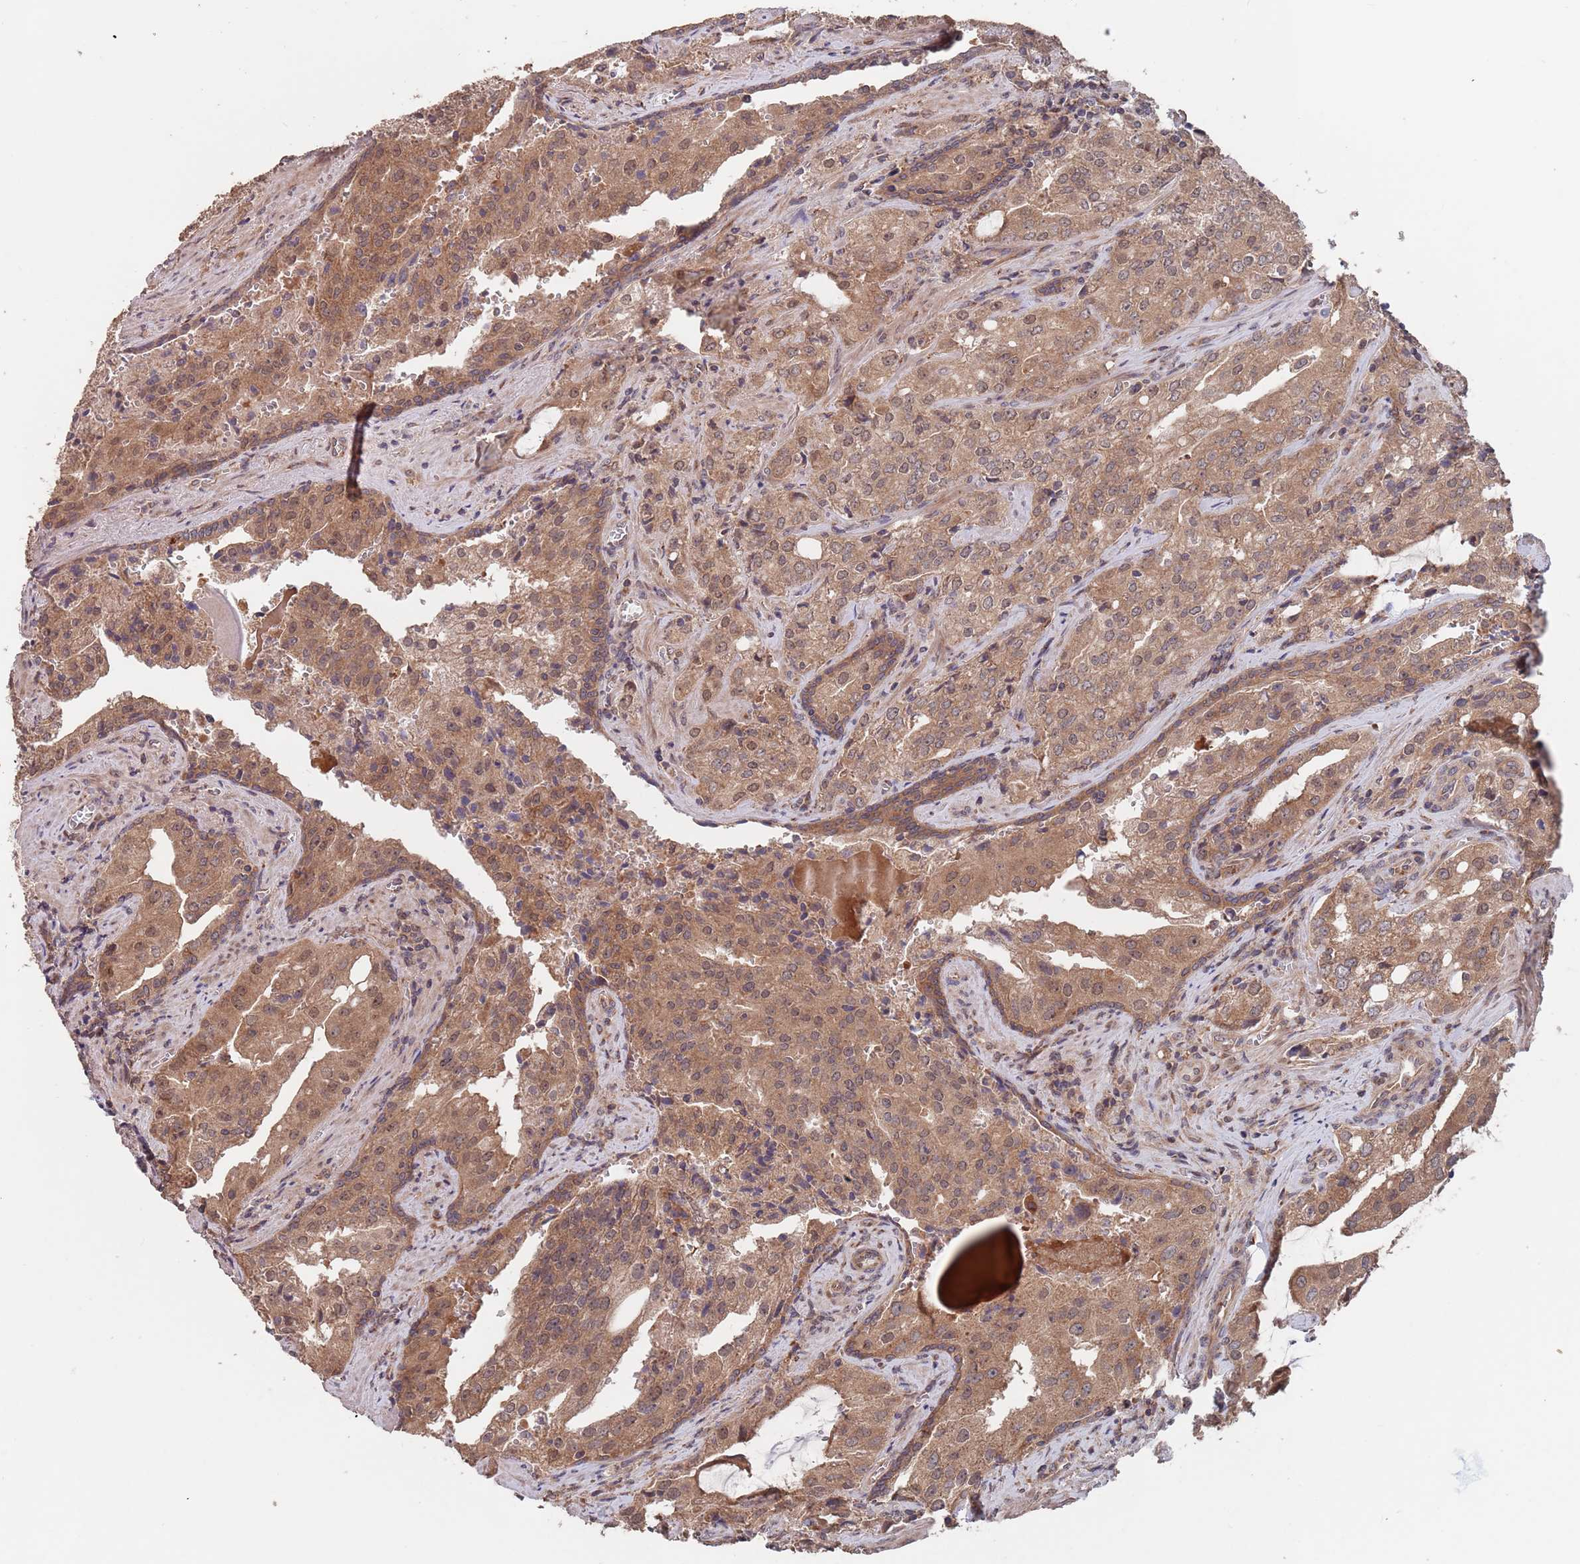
{"staining": {"intensity": "moderate", "quantity": ">75%", "location": "cytoplasmic/membranous"}, "tissue": "prostate cancer", "cell_type": "Tumor cells", "image_type": "cancer", "snomed": [{"axis": "morphology", "description": "Adenocarcinoma, High grade"}, {"axis": "topography", "description": "Prostate"}], "caption": "Protein staining of prostate high-grade adenocarcinoma tissue reveals moderate cytoplasmic/membranous staining in approximately >75% of tumor cells.", "gene": "UNC45A", "patient": {"sex": "male", "age": 68}}